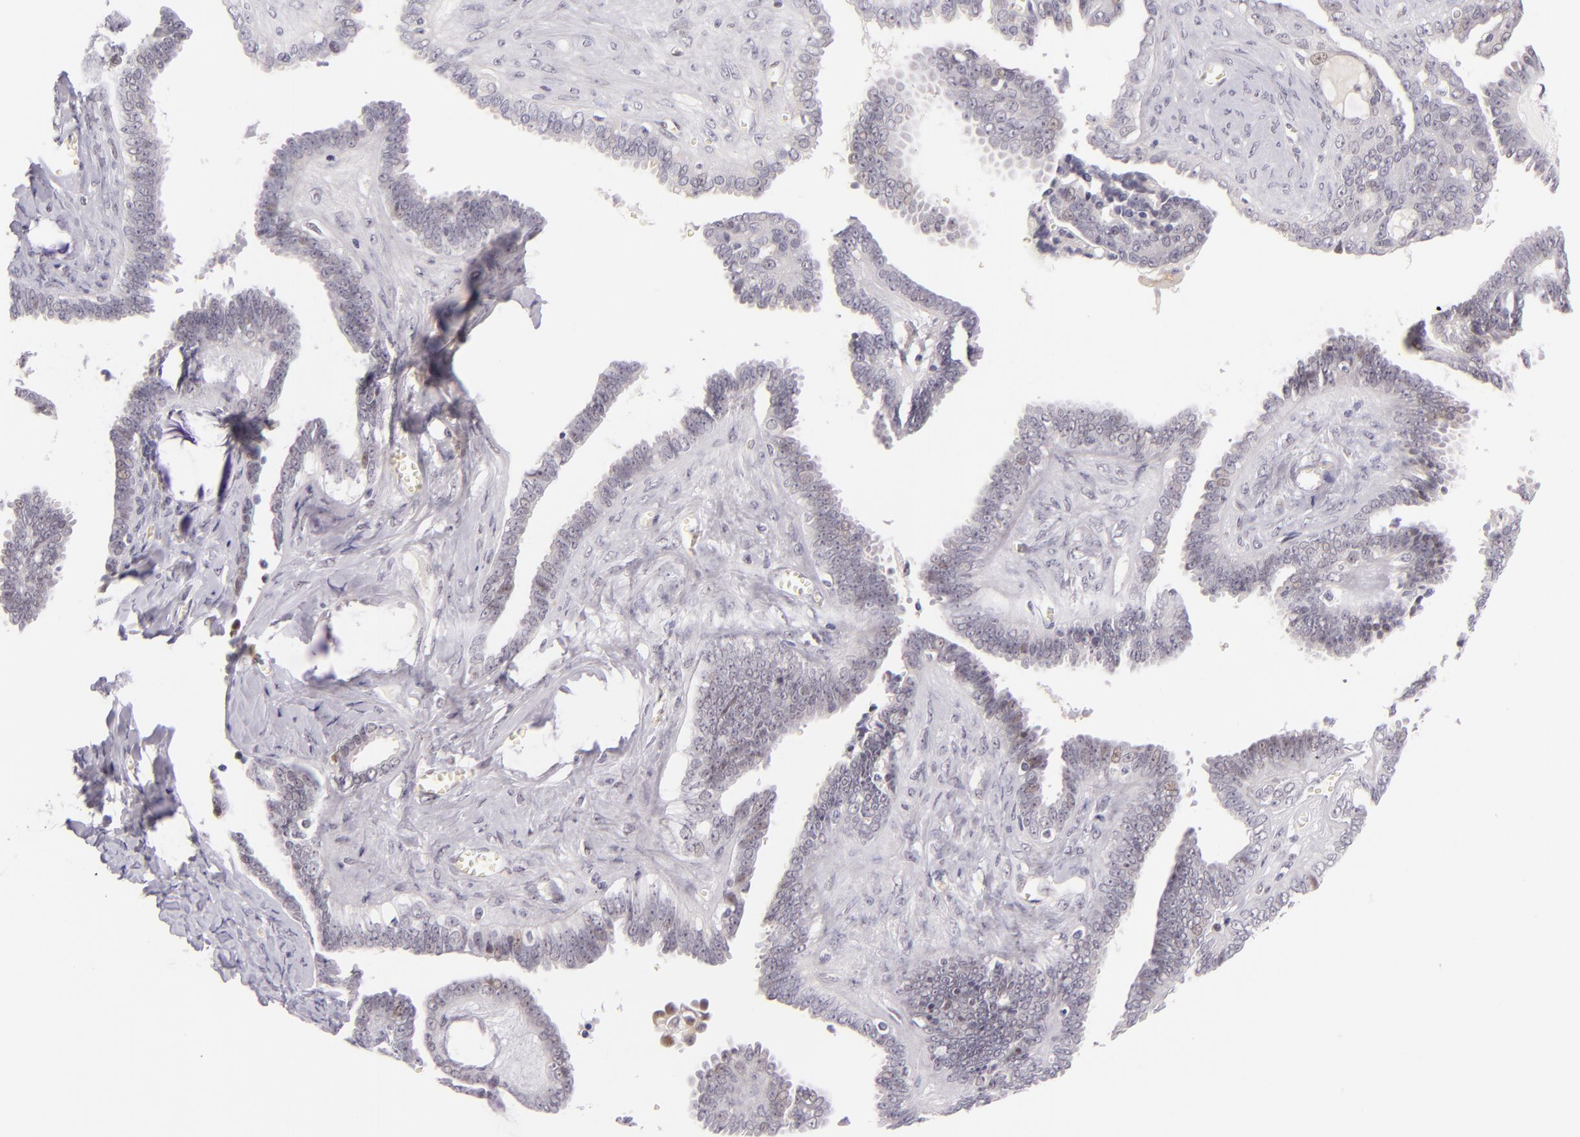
{"staining": {"intensity": "negative", "quantity": "none", "location": "none"}, "tissue": "ovarian cancer", "cell_type": "Tumor cells", "image_type": "cancer", "snomed": [{"axis": "morphology", "description": "Cystadenocarcinoma, serous, NOS"}, {"axis": "topography", "description": "Ovary"}], "caption": "The IHC histopathology image has no significant positivity in tumor cells of serous cystadenocarcinoma (ovarian) tissue. (DAB immunohistochemistry (IHC), high magnification).", "gene": "BCL3", "patient": {"sex": "female", "age": 71}}